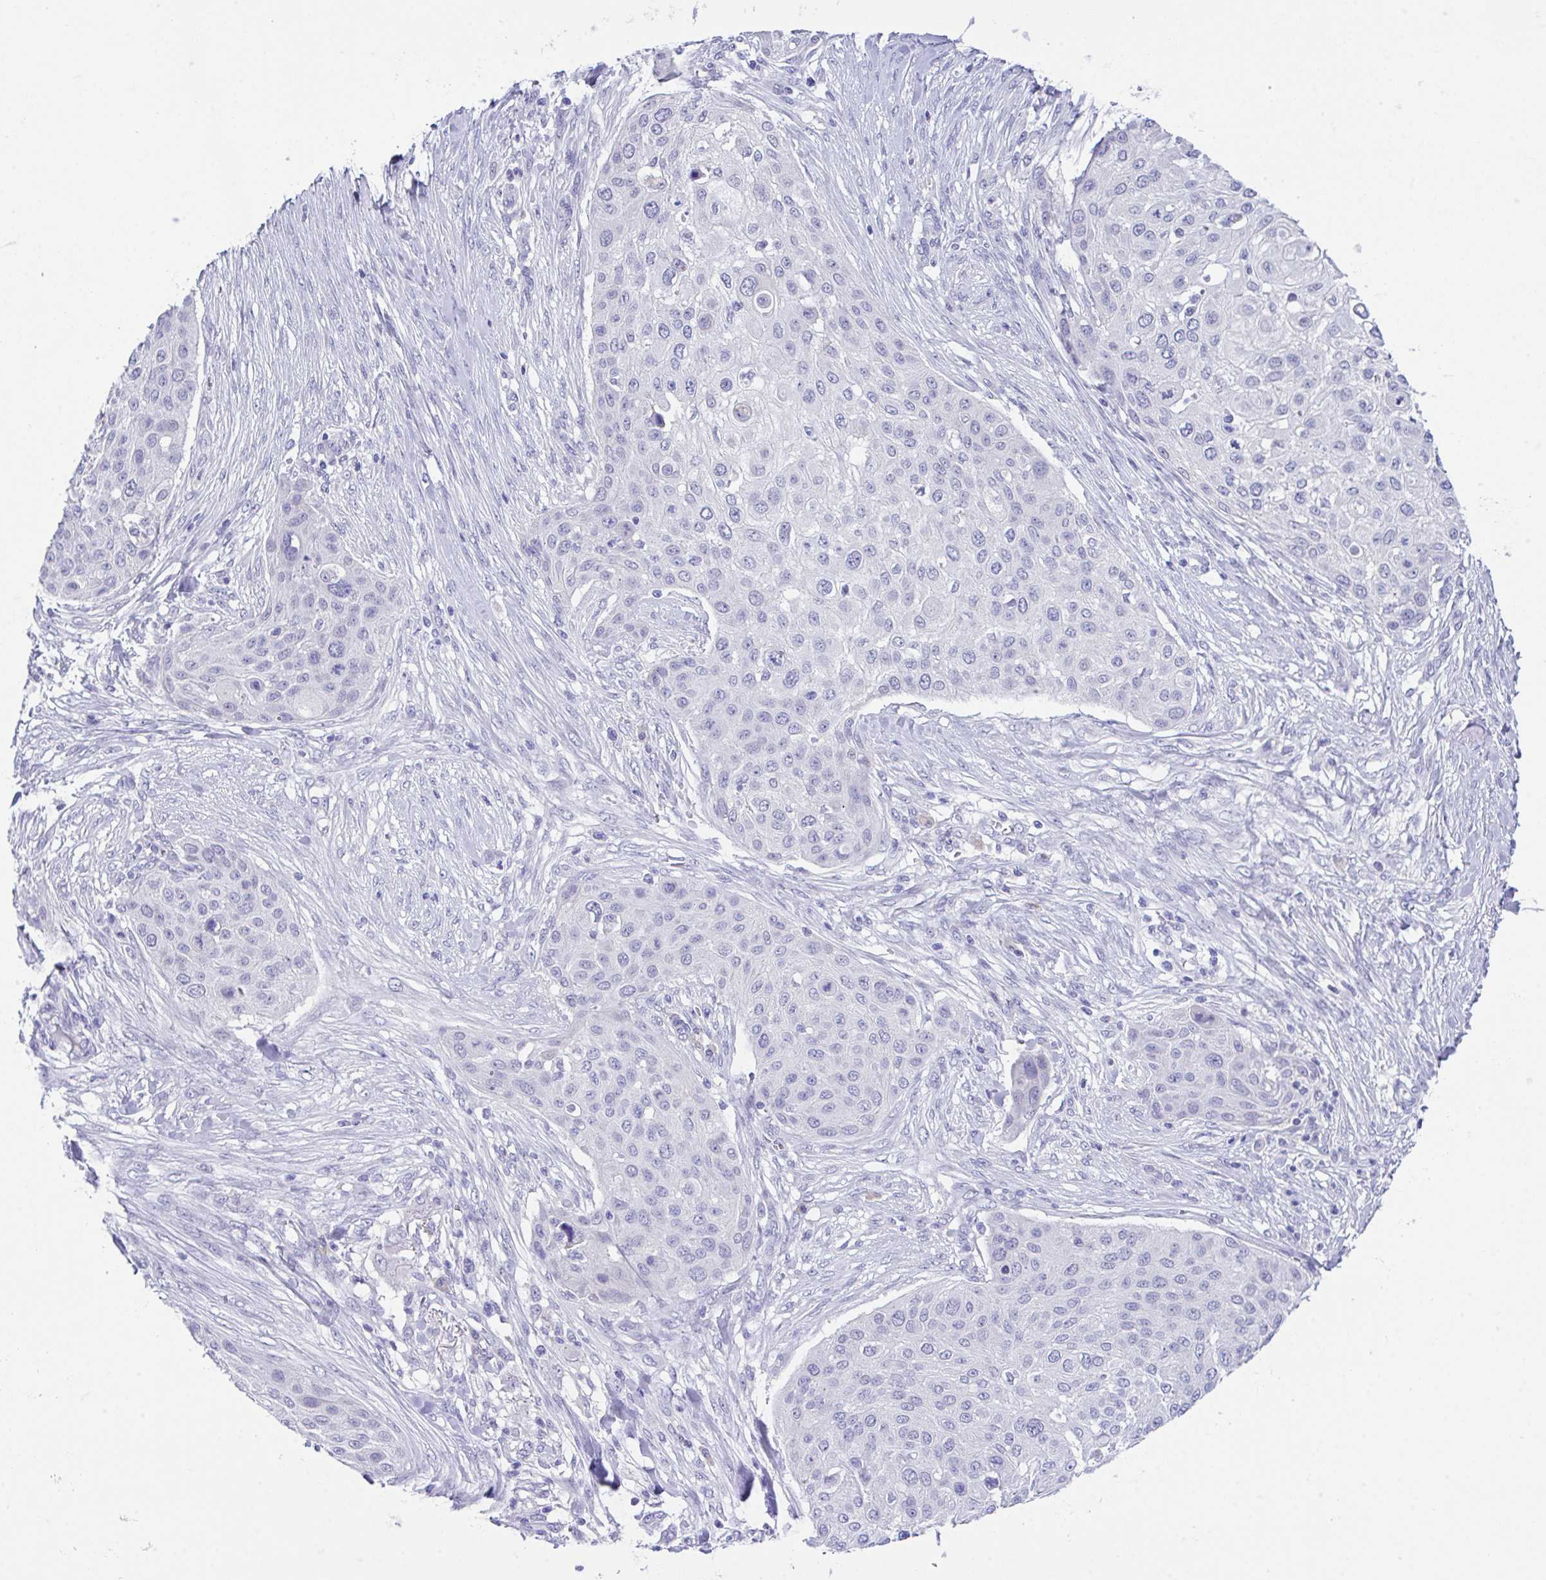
{"staining": {"intensity": "negative", "quantity": "none", "location": "none"}, "tissue": "skin cancer", "cell_type": "Tumor cells", "image_type": "cancer", "snomed": [{"axis": "morphology", "description": "Squamous cell carcinoma, NOS"}, {"axis": "topography", "description": "Skin"}], "caption": "A histopathology image of human skin cancer (squamous cell carcinoma) is negative for staining in tumor cells.", "gene": "HOXB4", "patient": {"sex": "female", "age": 87}}